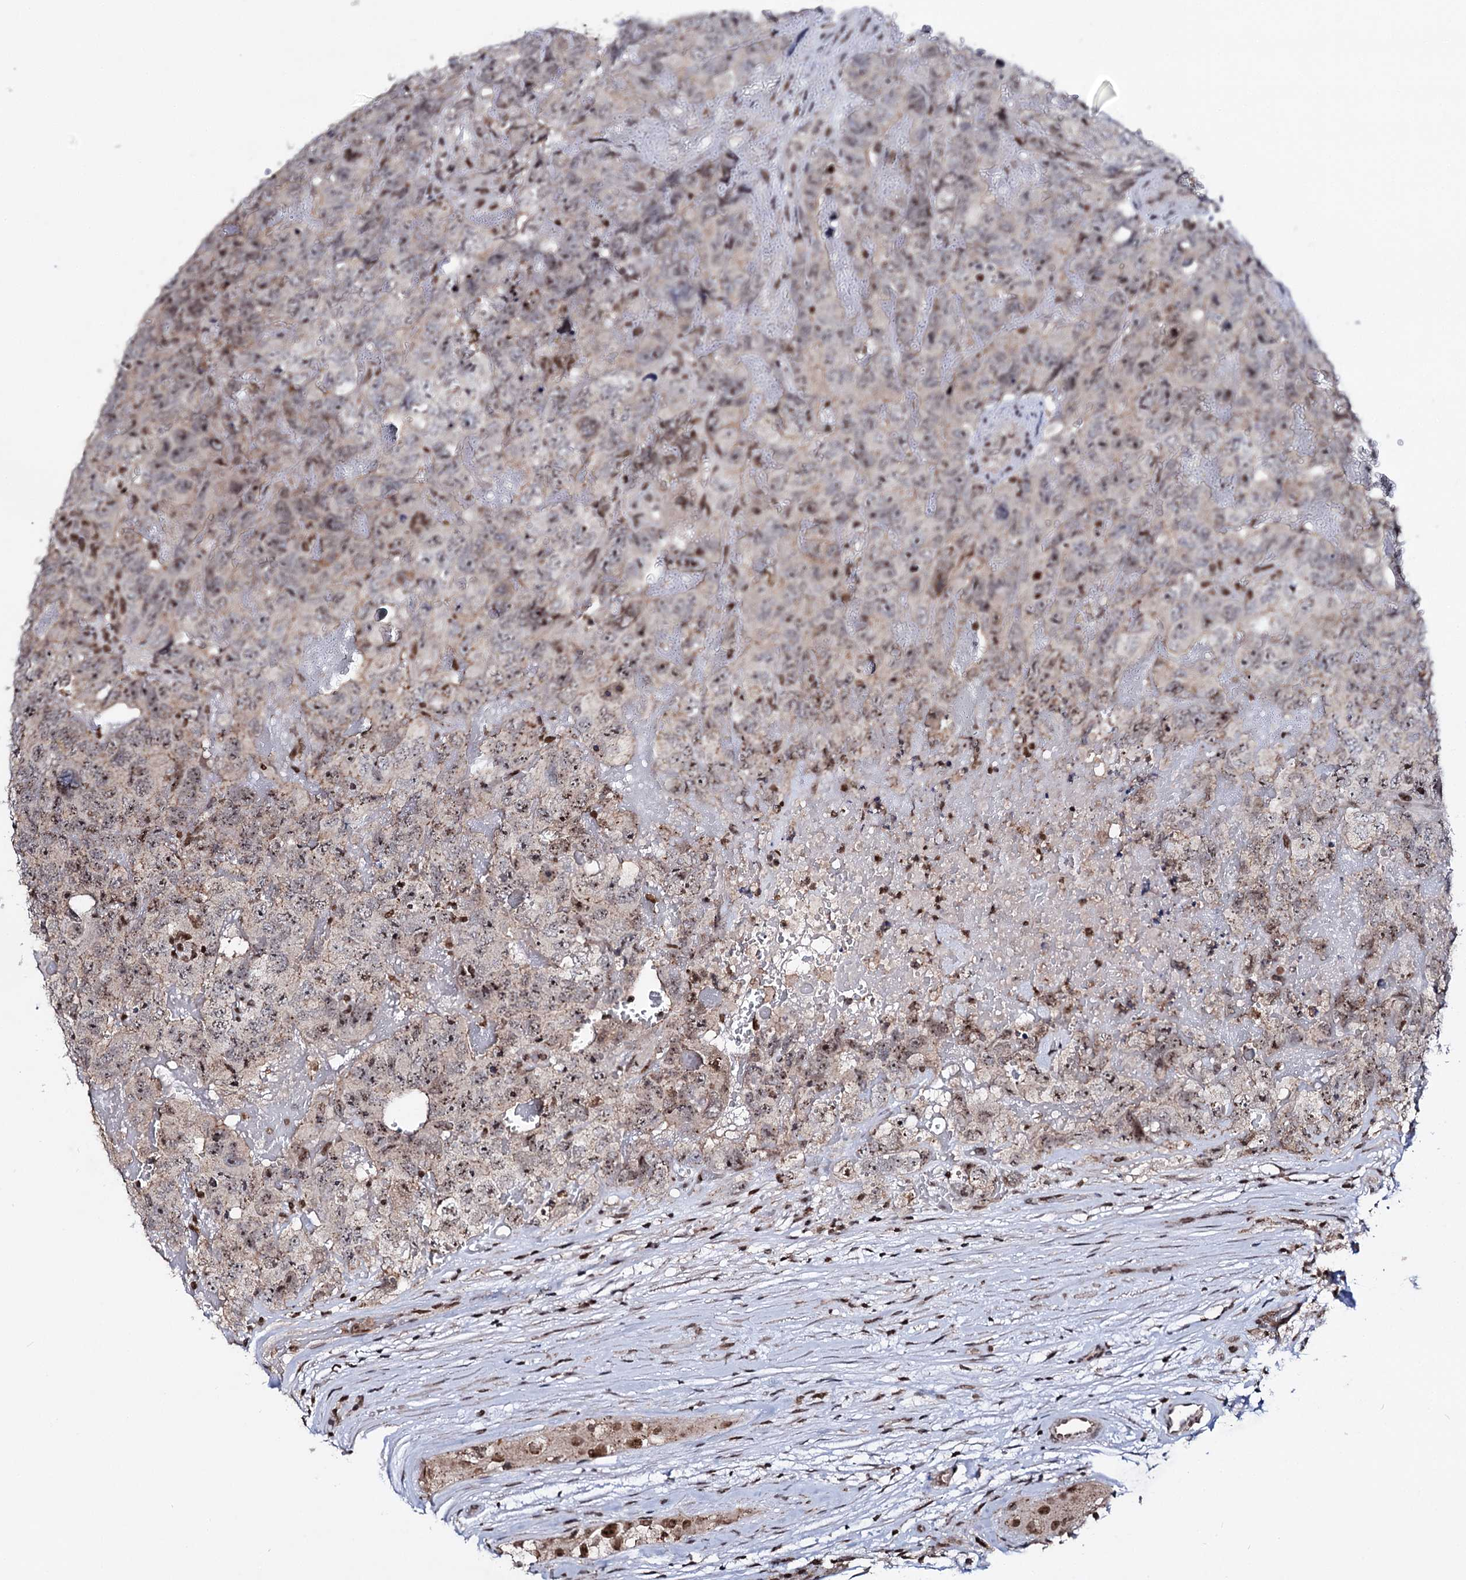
{"staining": {"intensity": "moderate", "quantity": "25%-75%", "location": "nuclear"}, "tissue": "testis cancer", "cell_type": "Tumor cells", "image_type": "cancer", "snomed": [{"axis": "morphology", "description": "Carcinoma, Embryonal, NOS"}, {"axis": "topography", "description": "Testis"}], "caption": "Moderate nuclear expression is appreciated in approximately 25%-75% of tumor cells in testis embryonal carcinoma.", "gene": "SMCHD1", "patient": {"sex": "male", "age": 45}}